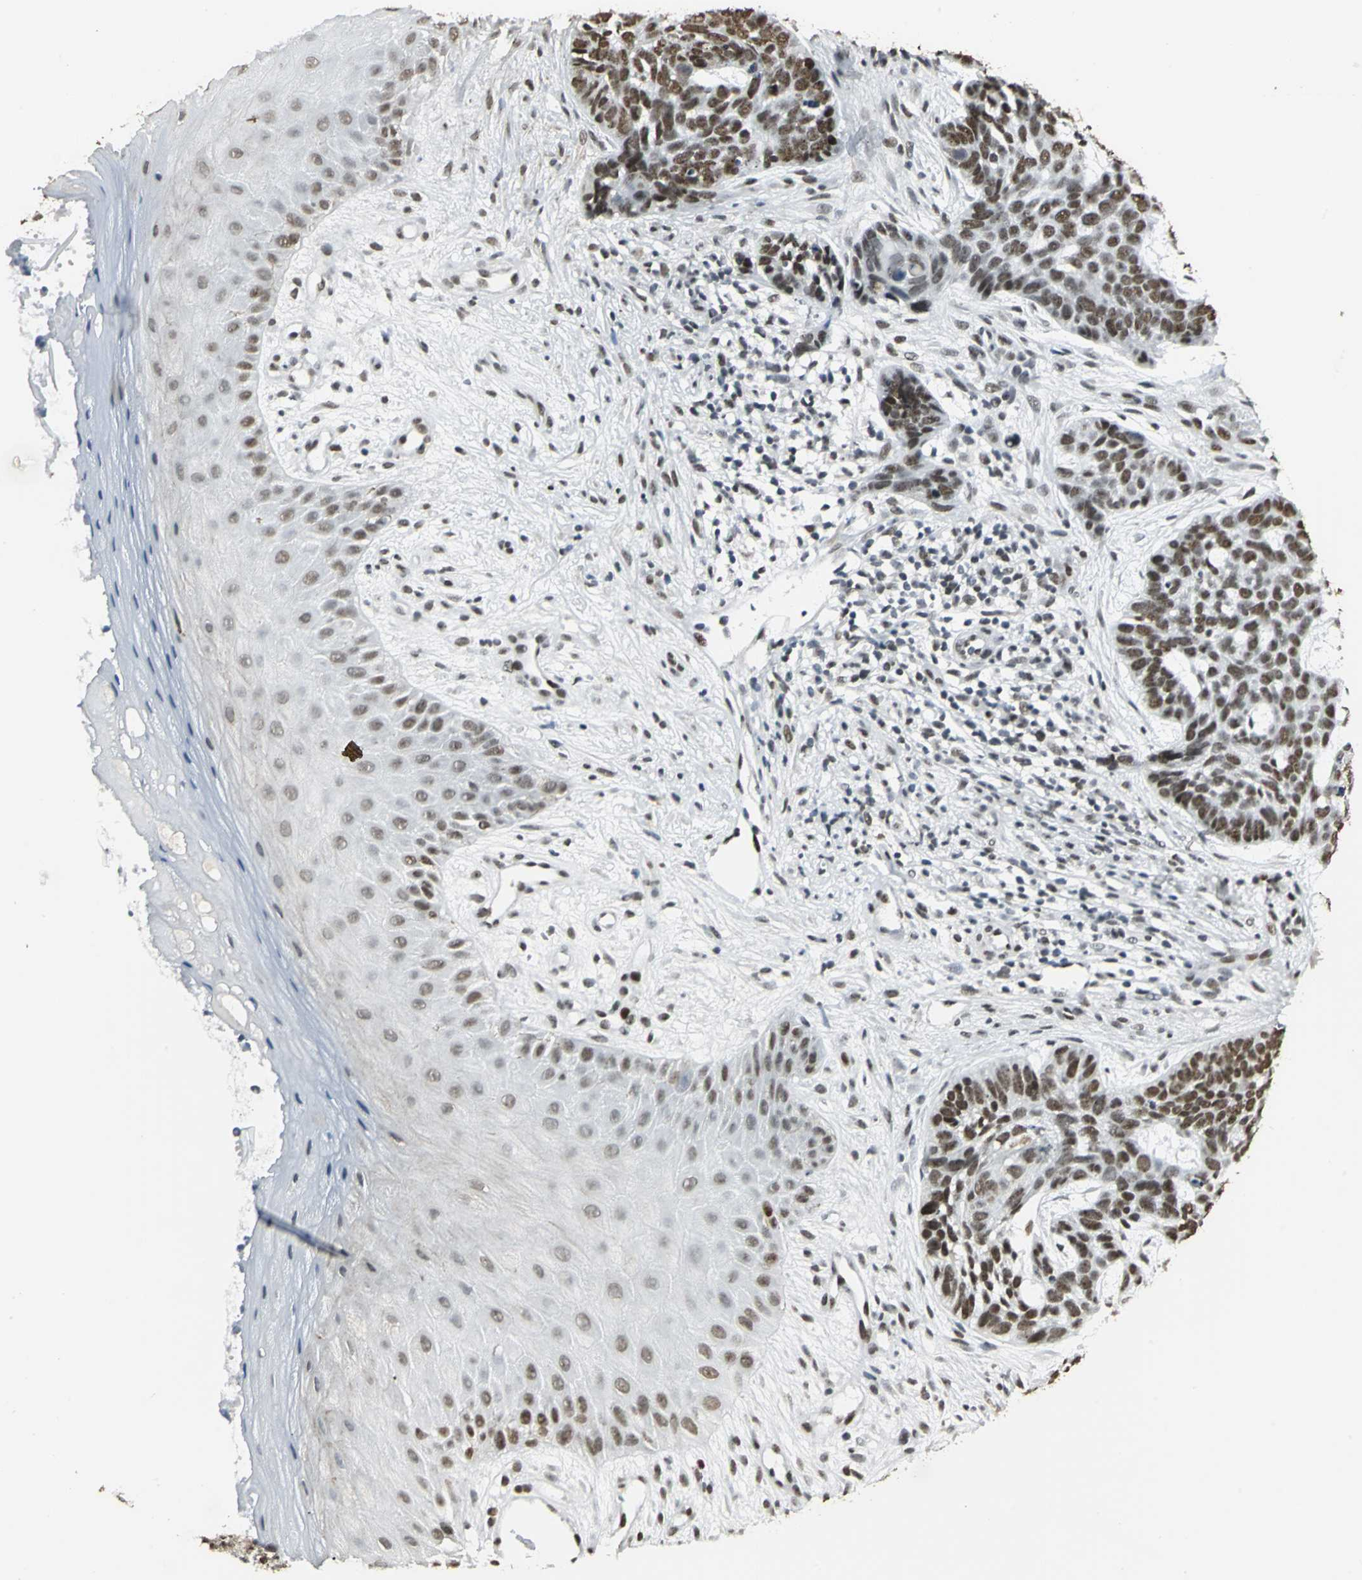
{"staining": {"intensity": "strong", "quantity": ">75%", "location": "nuclear"}, "tissue": "skin cancer", "cell_type": "Tumor cells", "image_type": "cancer", "snomed": [{"axis": "morphology", "description": "Basal cell carcinoma"}, {"axis": "topography", "description": "Skin"}], "caption": "Immunohistochemical staining of human skin basal cell carcinoma reveals high levels of strong nuclear protein staining in about >75% of tumor cells.", "gene": "CBX3", "patient": {"sex": "male", "age": 87}}